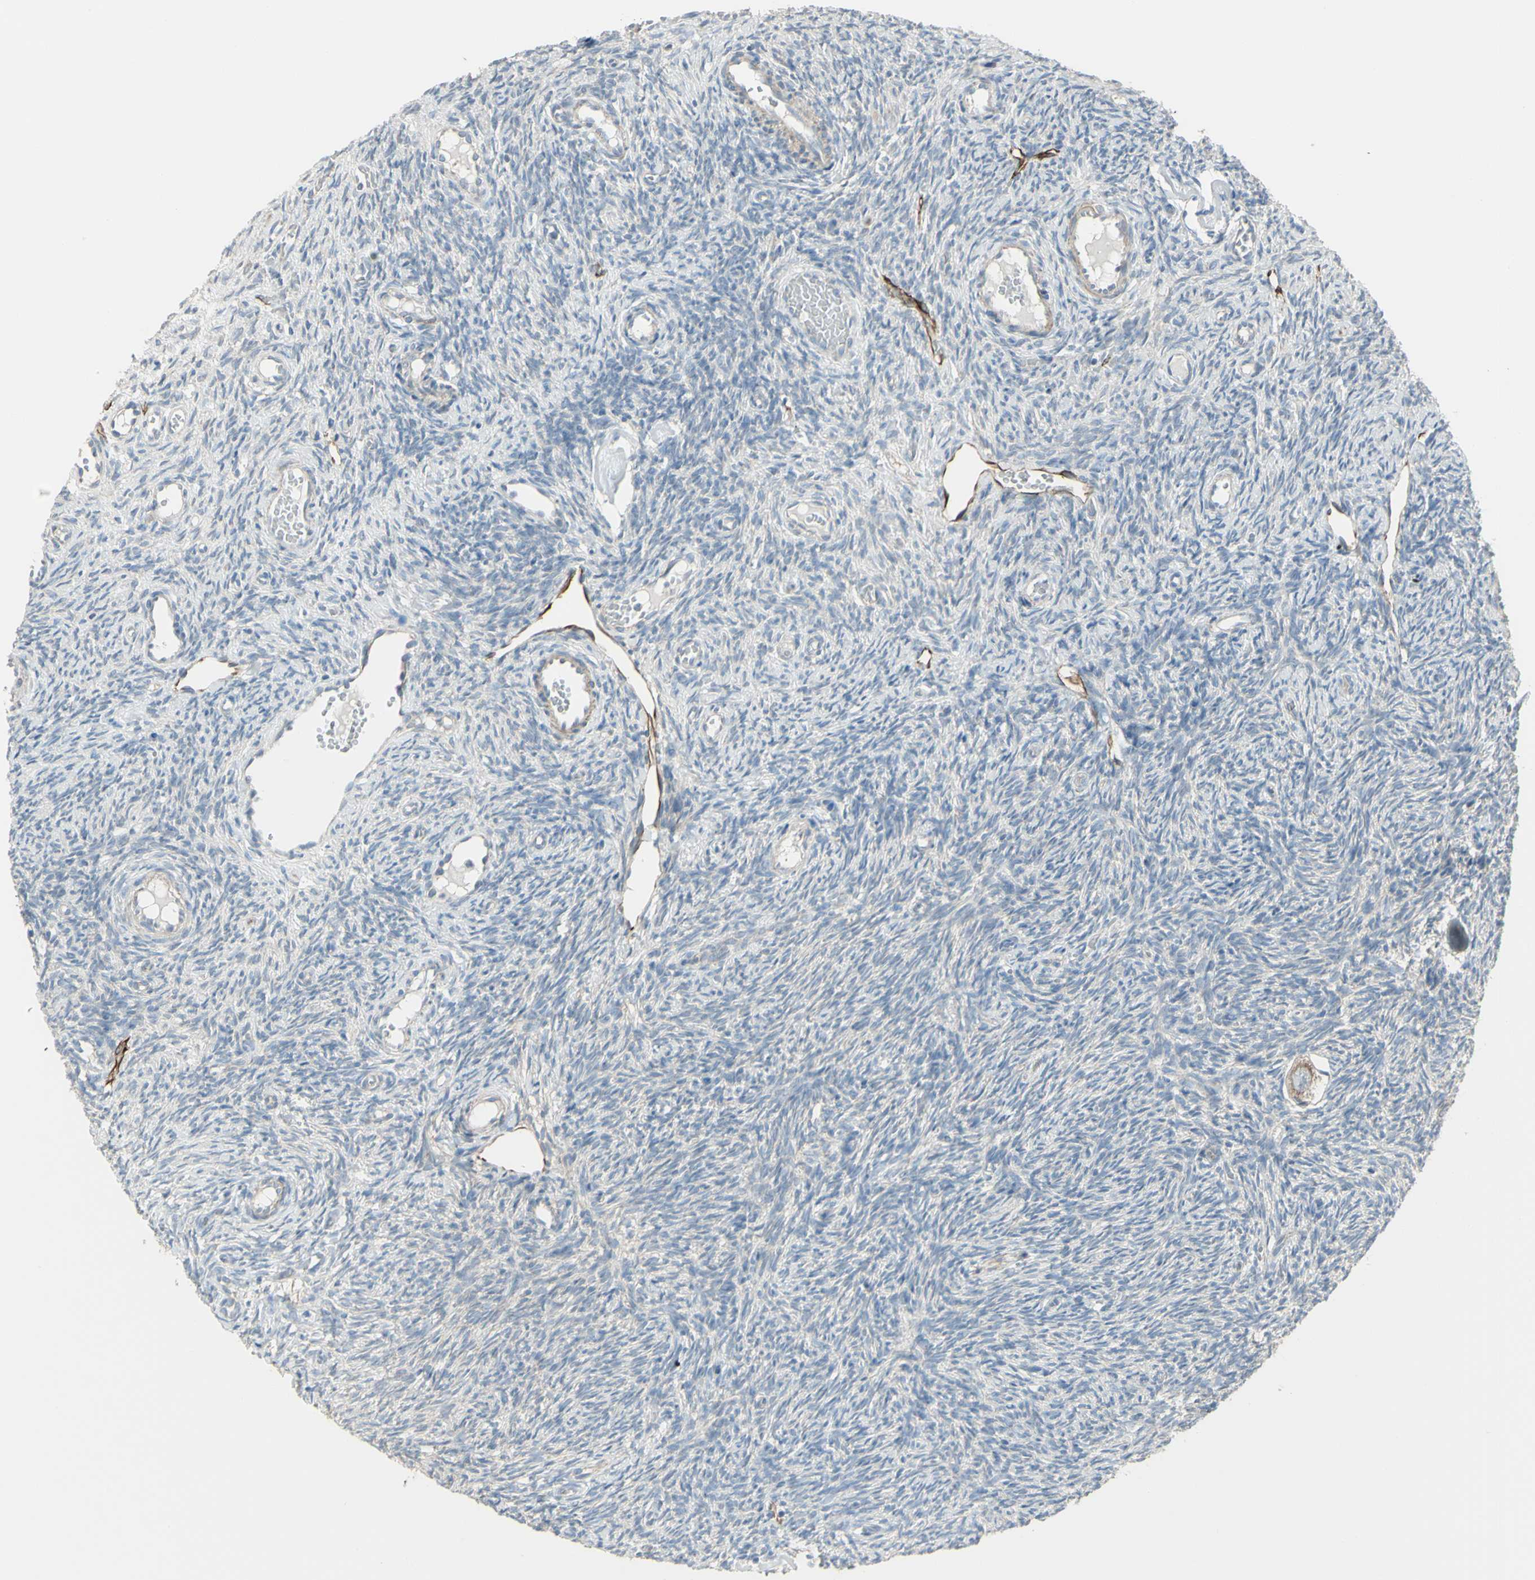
{"staining": {"intensity": "weak", "quantity": ">75%", "location": "cytoplasmic/membranous"}, "tissue": "ovary", "cell_type": "Follicle cells", "image_type": "normal", "snomed": [{"axis": "morphology", "description": "Normal tissue, NOS"}, {"axis": "topography", "description": "Ovary"}], "caption": "Immunohistochemistry staining of benign ovary, which displays low levels of weak cytoplasmic/membranous expression in about >75% of follicle cells indicating weak cytoplasmic/membranous protein expression. The staining was performed using DAB (brown) for protein detection and nuclei were counterstained in hematoxylin (blue).", "gene": "FAM171B", "patient": {"sex": "female", "age": 35}}